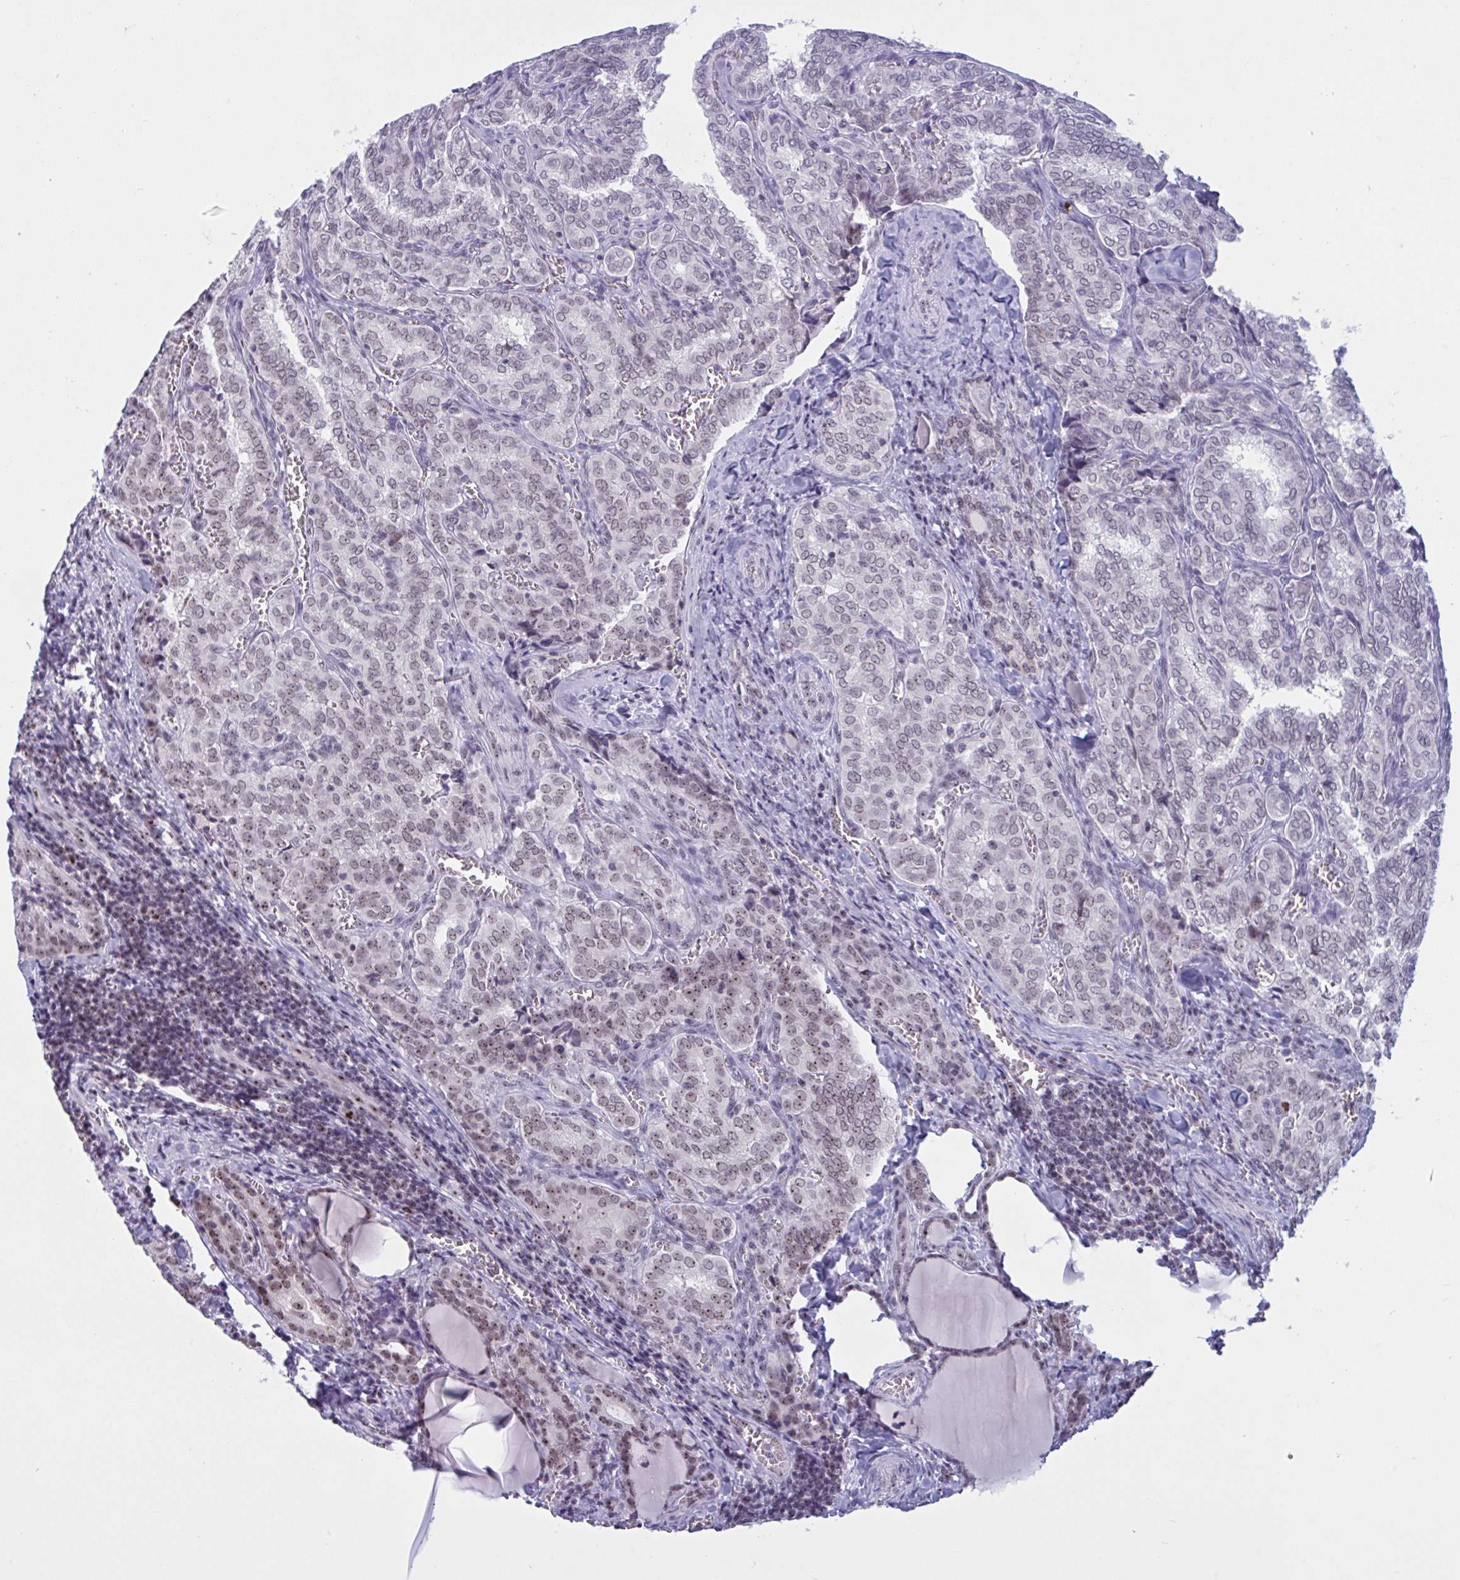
{"staining": {"intensity": "weak", "quantity": ">75%", "location": "nuclear"}, "tissue": "thyroid cancer", "cell_type": "Tumor cells", "image_type": "cancer", "snomed": [{"axis": "morphology", "description": "Papillary adenocarcinoma, NOS"}, {"axis": "topography", "description": "Thyroid gland"}], "caption": "Thyroid cancer stained for a protein displays weak nuclear positivity in tumor cells.", "gene": "TGM6", "patient": {"sex": "female", "age": 30}}